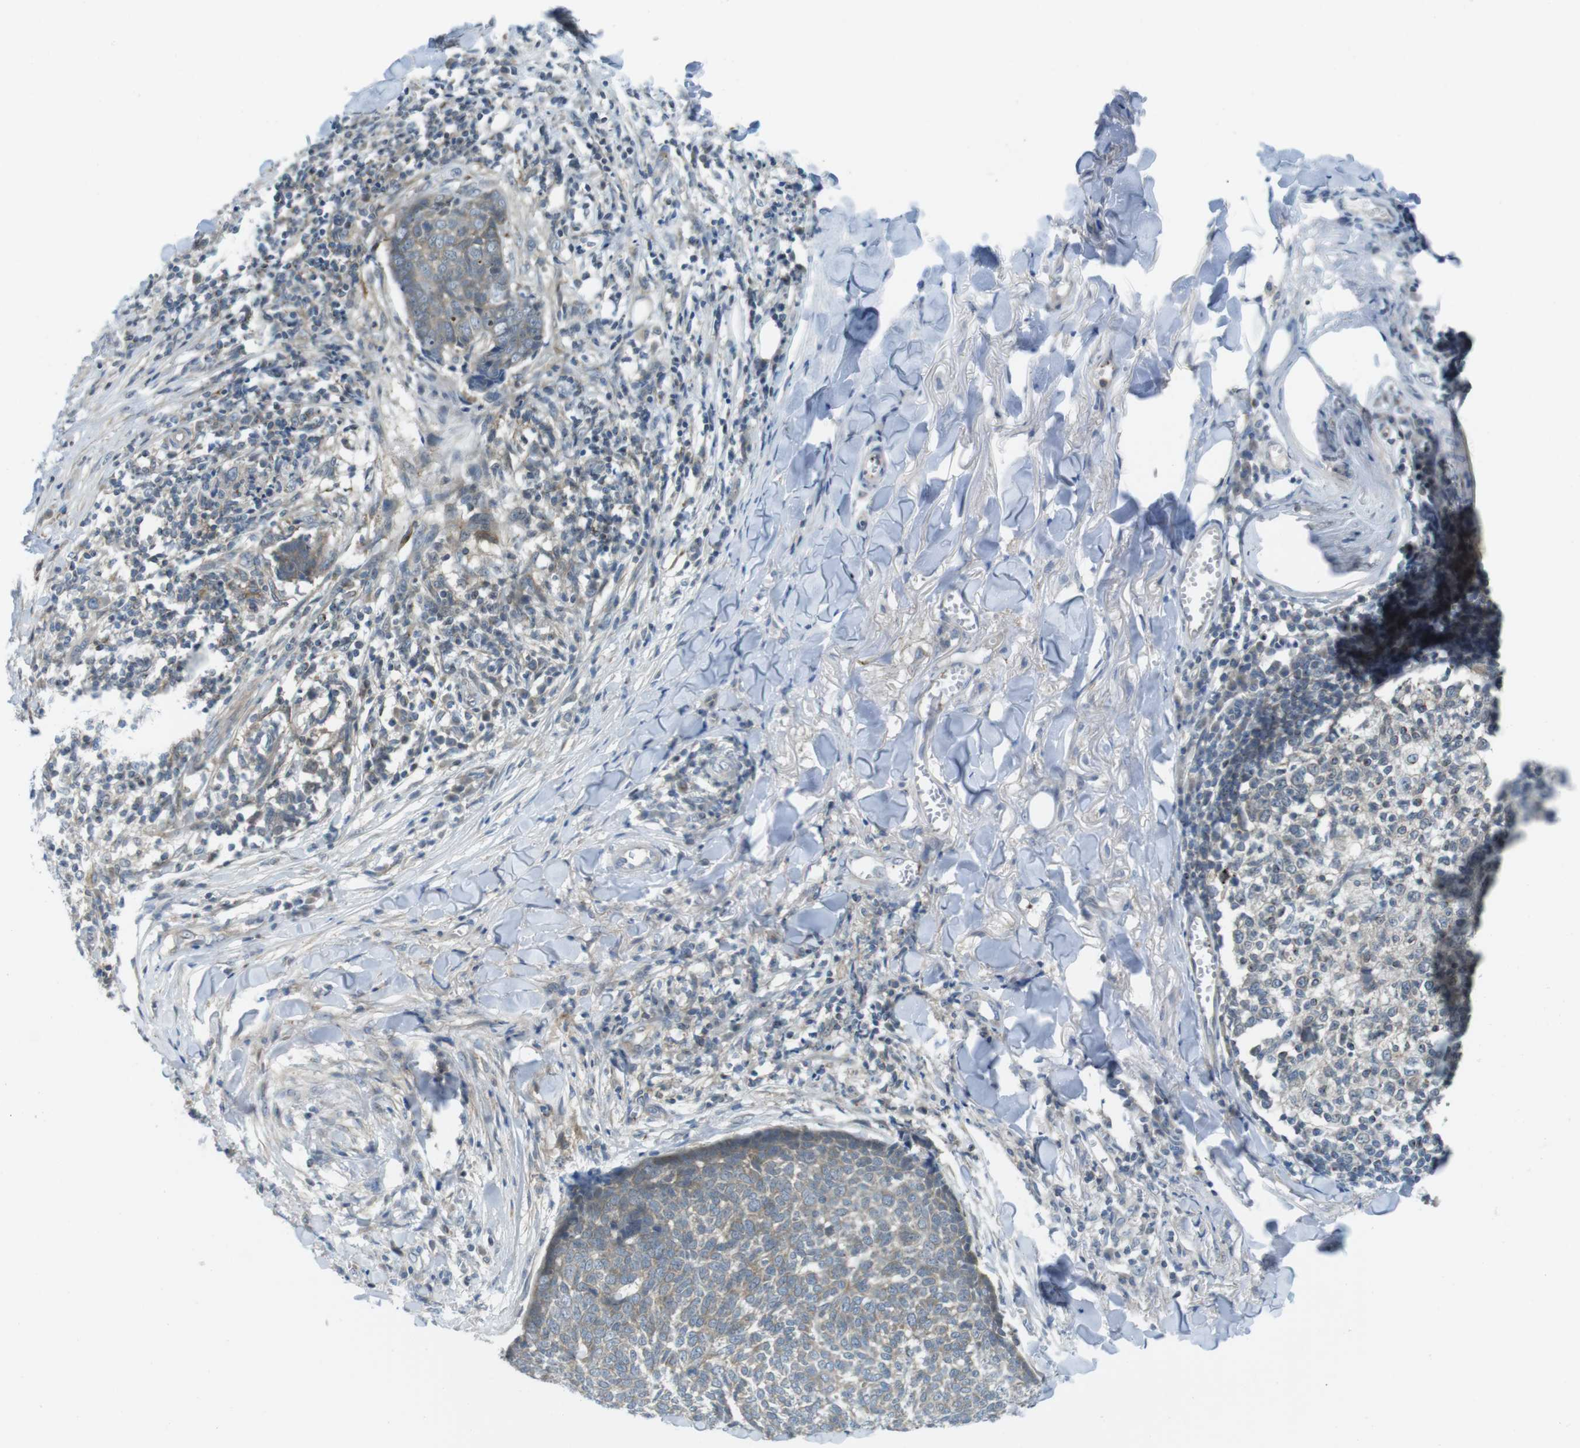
{"staining": {"intensity": "moderate", "quantity": ">75%", "location": "cytoplasmic/membranous"}, "tissue": "skin cancer", "cell_type": "Tumor cells", "image_type": "cancer", "snomed": [{"axis": "morphology", "description": "Basal cell carcinoma"}, {"axis": "topography", "description": "Skin"}], "caption": "Basal cell carcinoma (skin) stained with a brown dye demonstrates moderate cytoplasmic/membranous positive staining in about >75% of tumor cells.", "gene": "CASP2", "patient": {"sex": "male", "age": 84}}